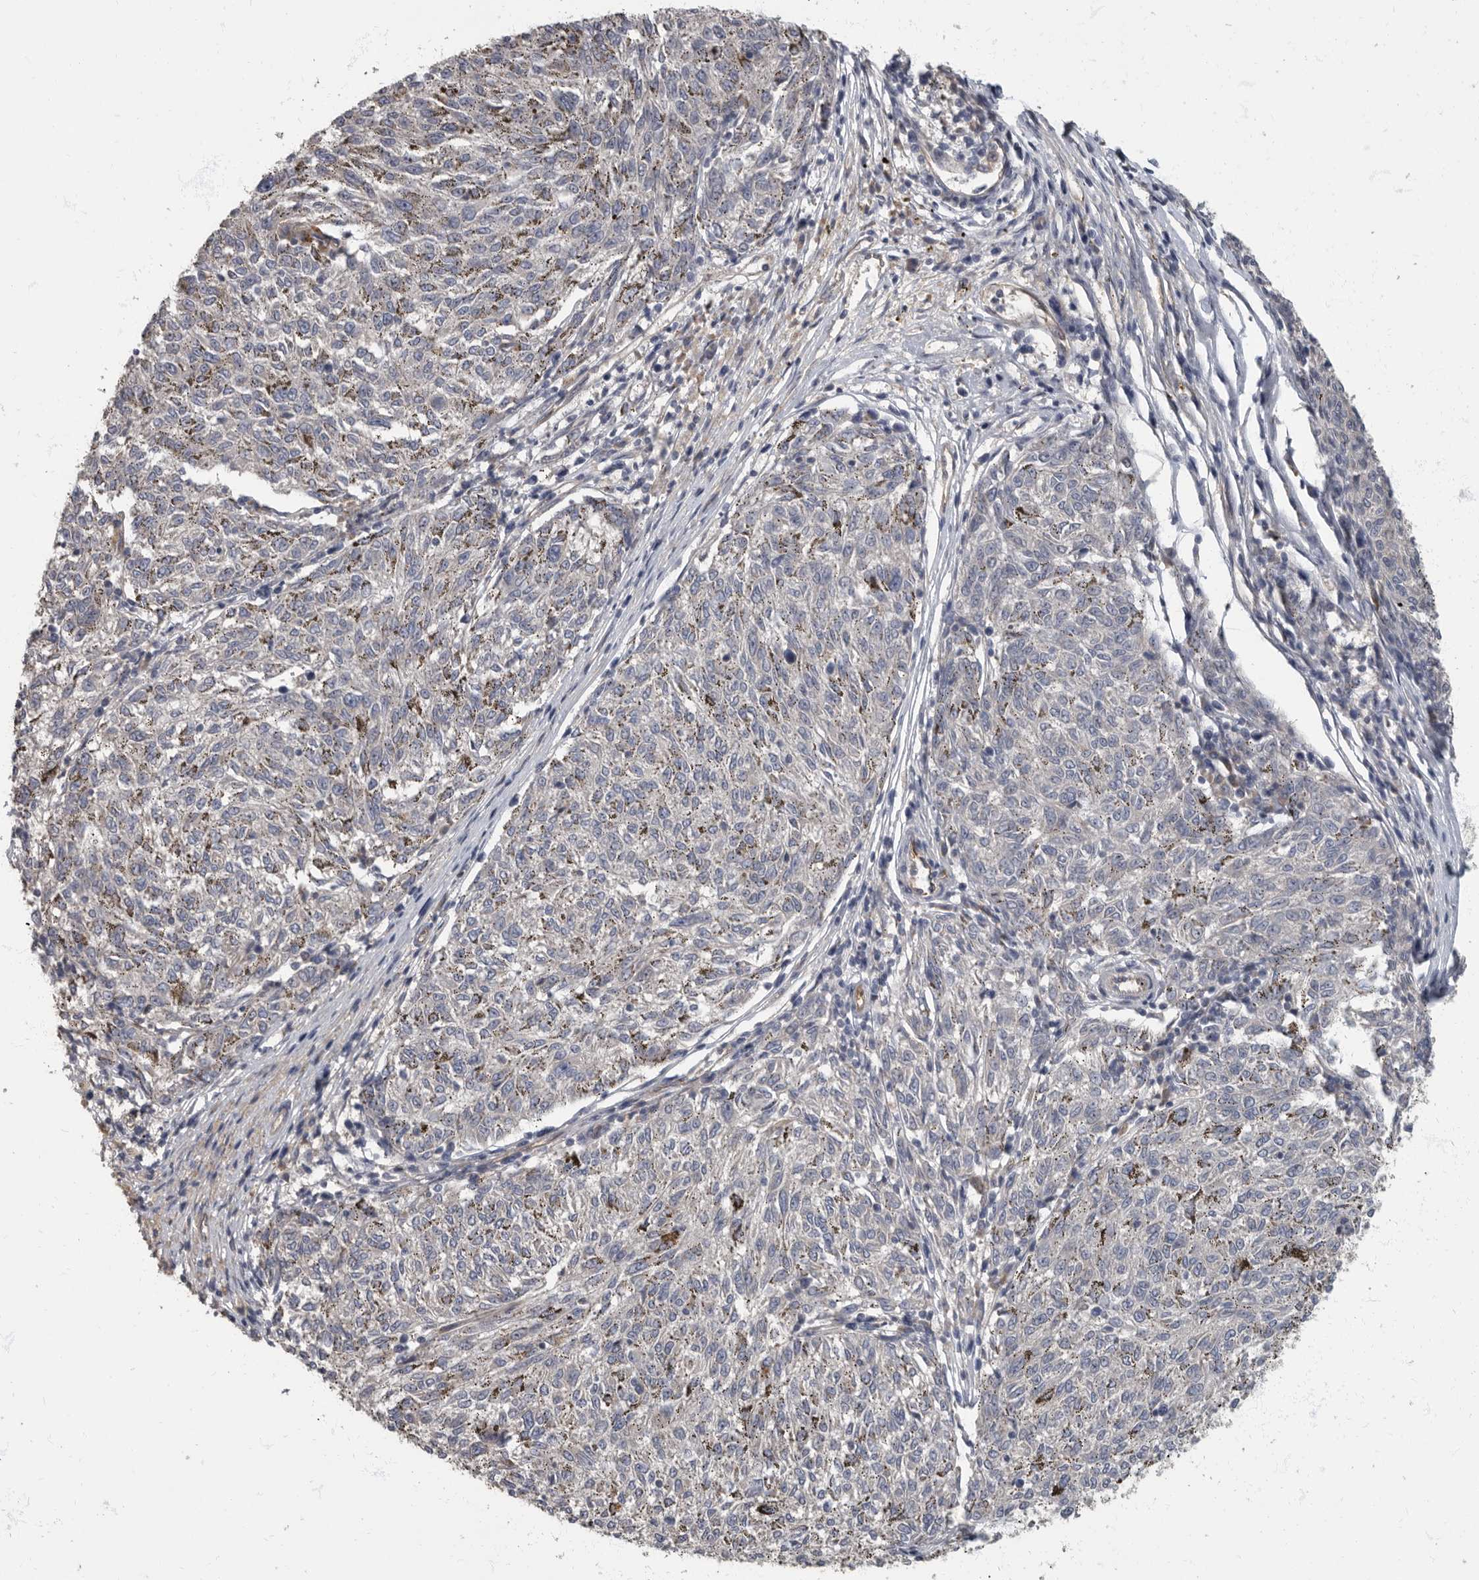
{"staining": {"intensity": "negative", "quantity": "none", "location": "none"}, "tissue": "melanoma", "cell_type": "Tumor cells", "image_type": "cancer", "snomed": [{"axis": "morphology", "description": "Malignant melanoma, NOS"}, {"axis": "topography", "description": "Skin"}], "caption": "The immunohistochemistry image has no significant expression in tumor cells of melanoma tissue. The staining was performed using DAB to visualize the protein expression in brown, while the nuclei were stained in blue with hematoxylin (Magnification: 20x).", "gene": "PDK1", "patient": {"sex": "female", "age": 72}}